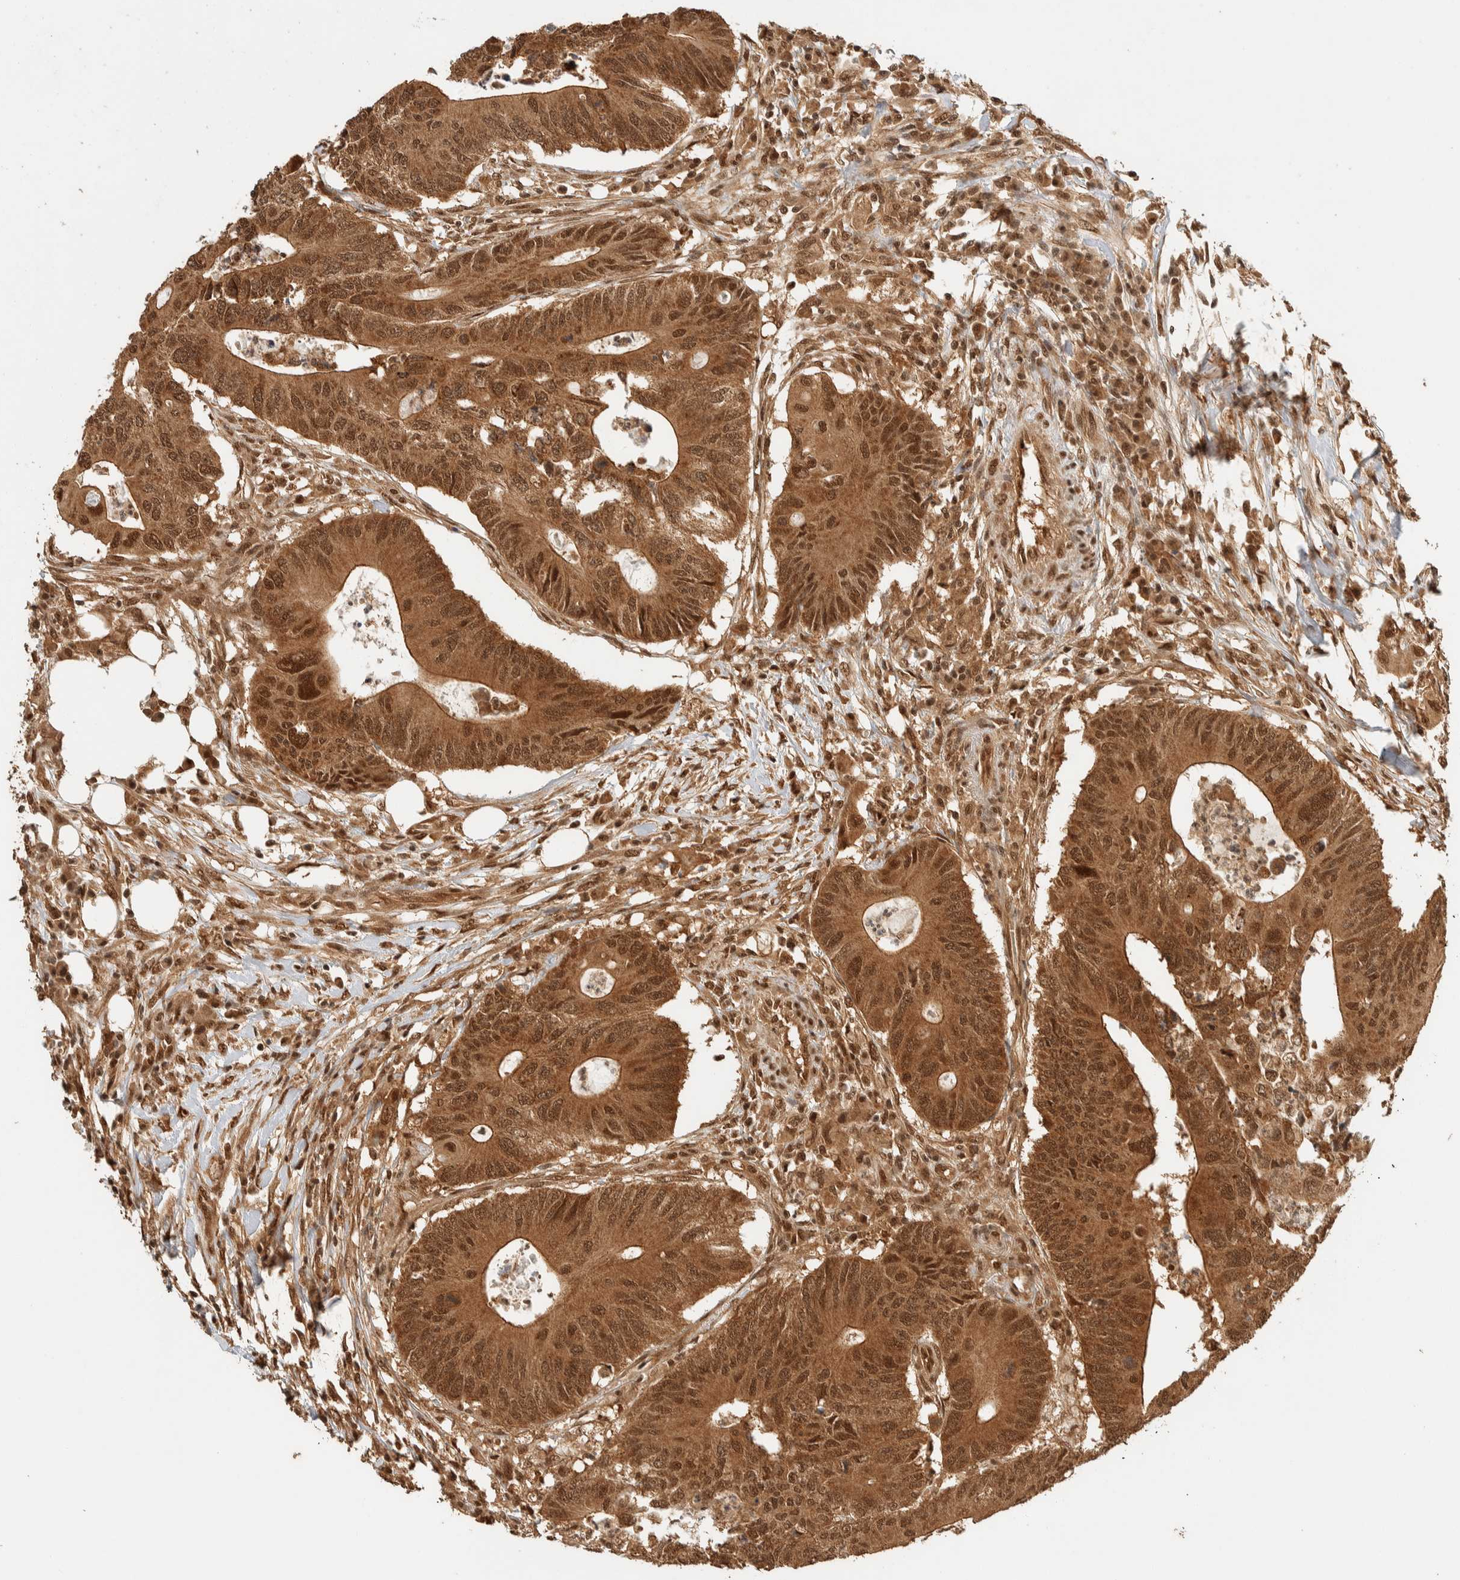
{"staining": {"intensity": "strong", "quantity": ">75%", "location": "cytoplasmic/membranous,nuclear"}, "tissue": "colorectal cancer", "cell_type": "Tumor cells", "image_type": "cancer", "snomed": [{"axis": "morphology", "description": "Adenocarcinoma, NOS"}, {"axis": "topography", "description": "Colon"}], "caption": "Adenocarcinoma (colorectal) stained with a protein marker demonstrates strong staining in tumor cells.", "gene": "ZBTB2", "patient": {"sex": "male", "age": 71}}